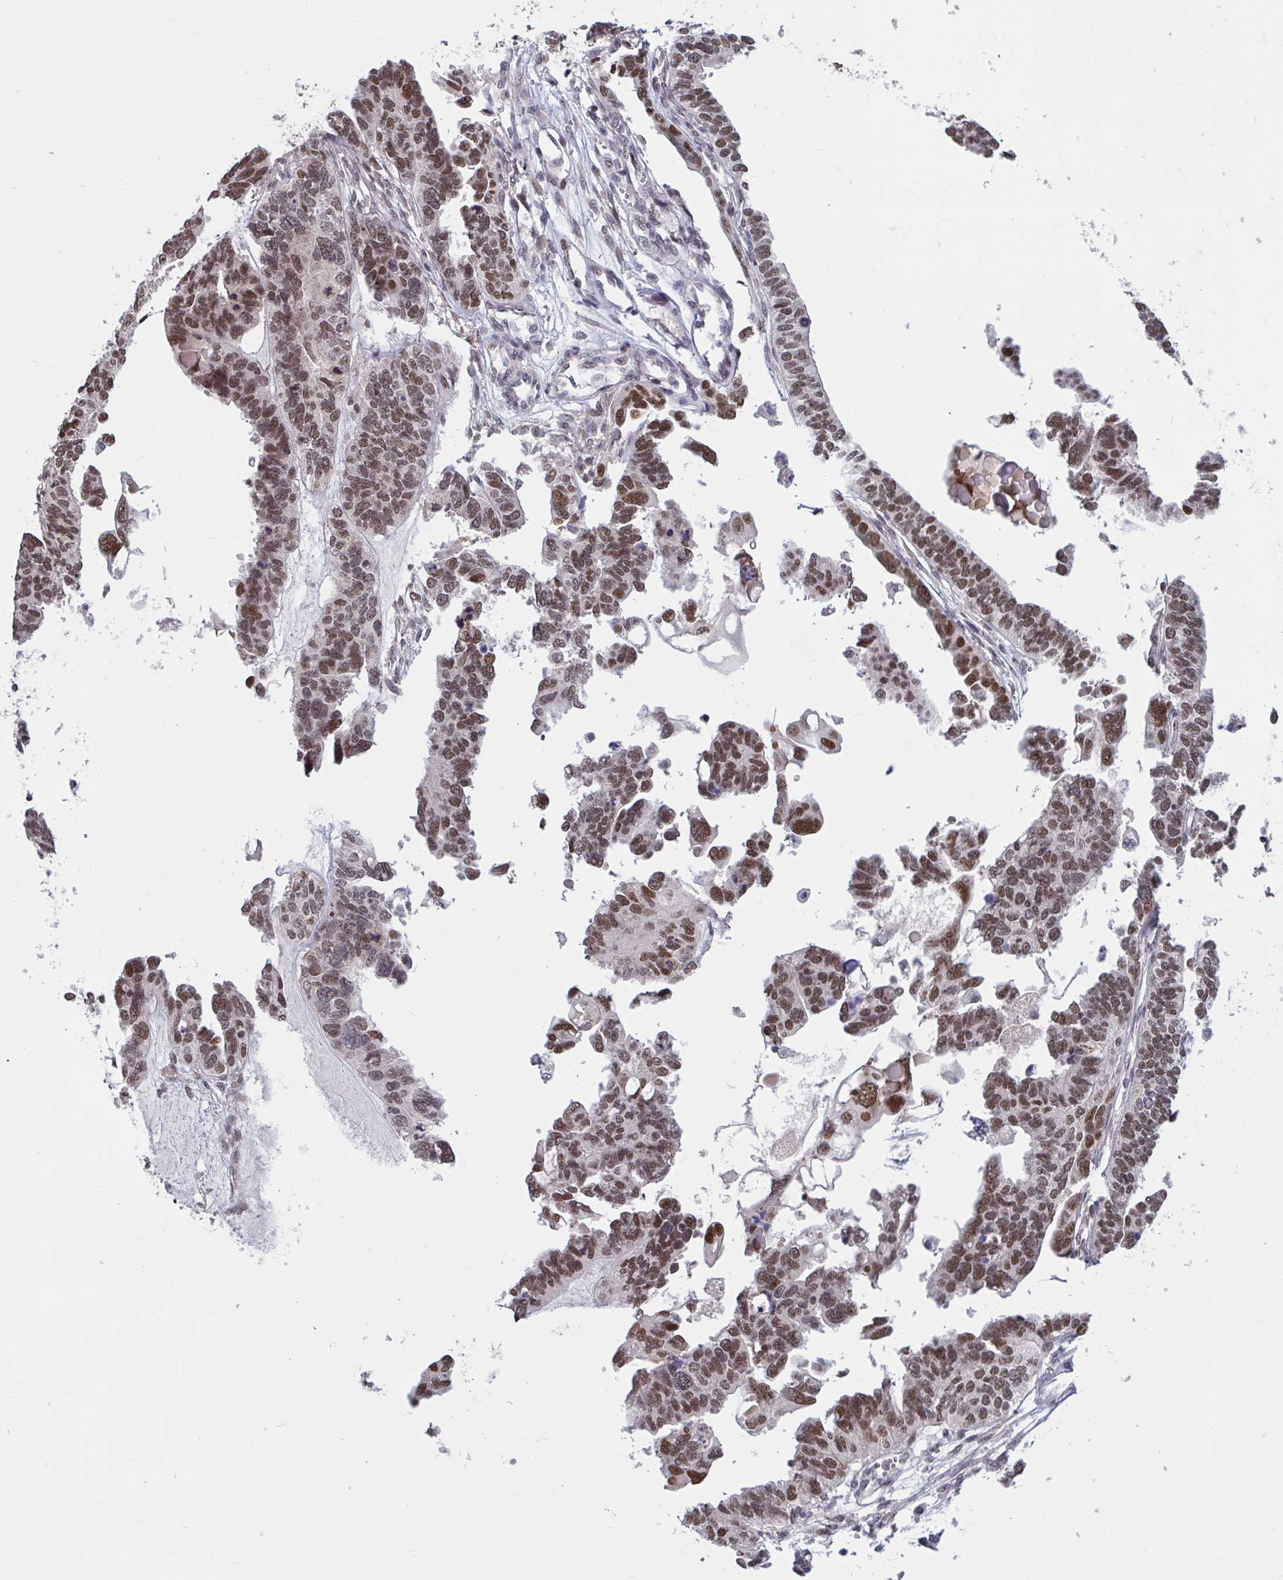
{"staining": {"intensity": "strong", "quantity": ">75%", "location": "nuclear"}, "tissue": "ovarian cancer", "cell_type": "Tumor cells", "image_type": "cancer", "snomed": [{"axis": "morphology", "description": "Cystadenocarcinoma, serous, NOS"}, {"axis": "topography", "description": "Ovary"}], "caption": "Protein analysis of ovarian cancer (serous cystadenocarcinoma) tissue demonstrates strong nuclear positivity in approximately >75% of tumor cells.", "gene": "ZNF414", "patient": {"sex": "female", "age": 51}}